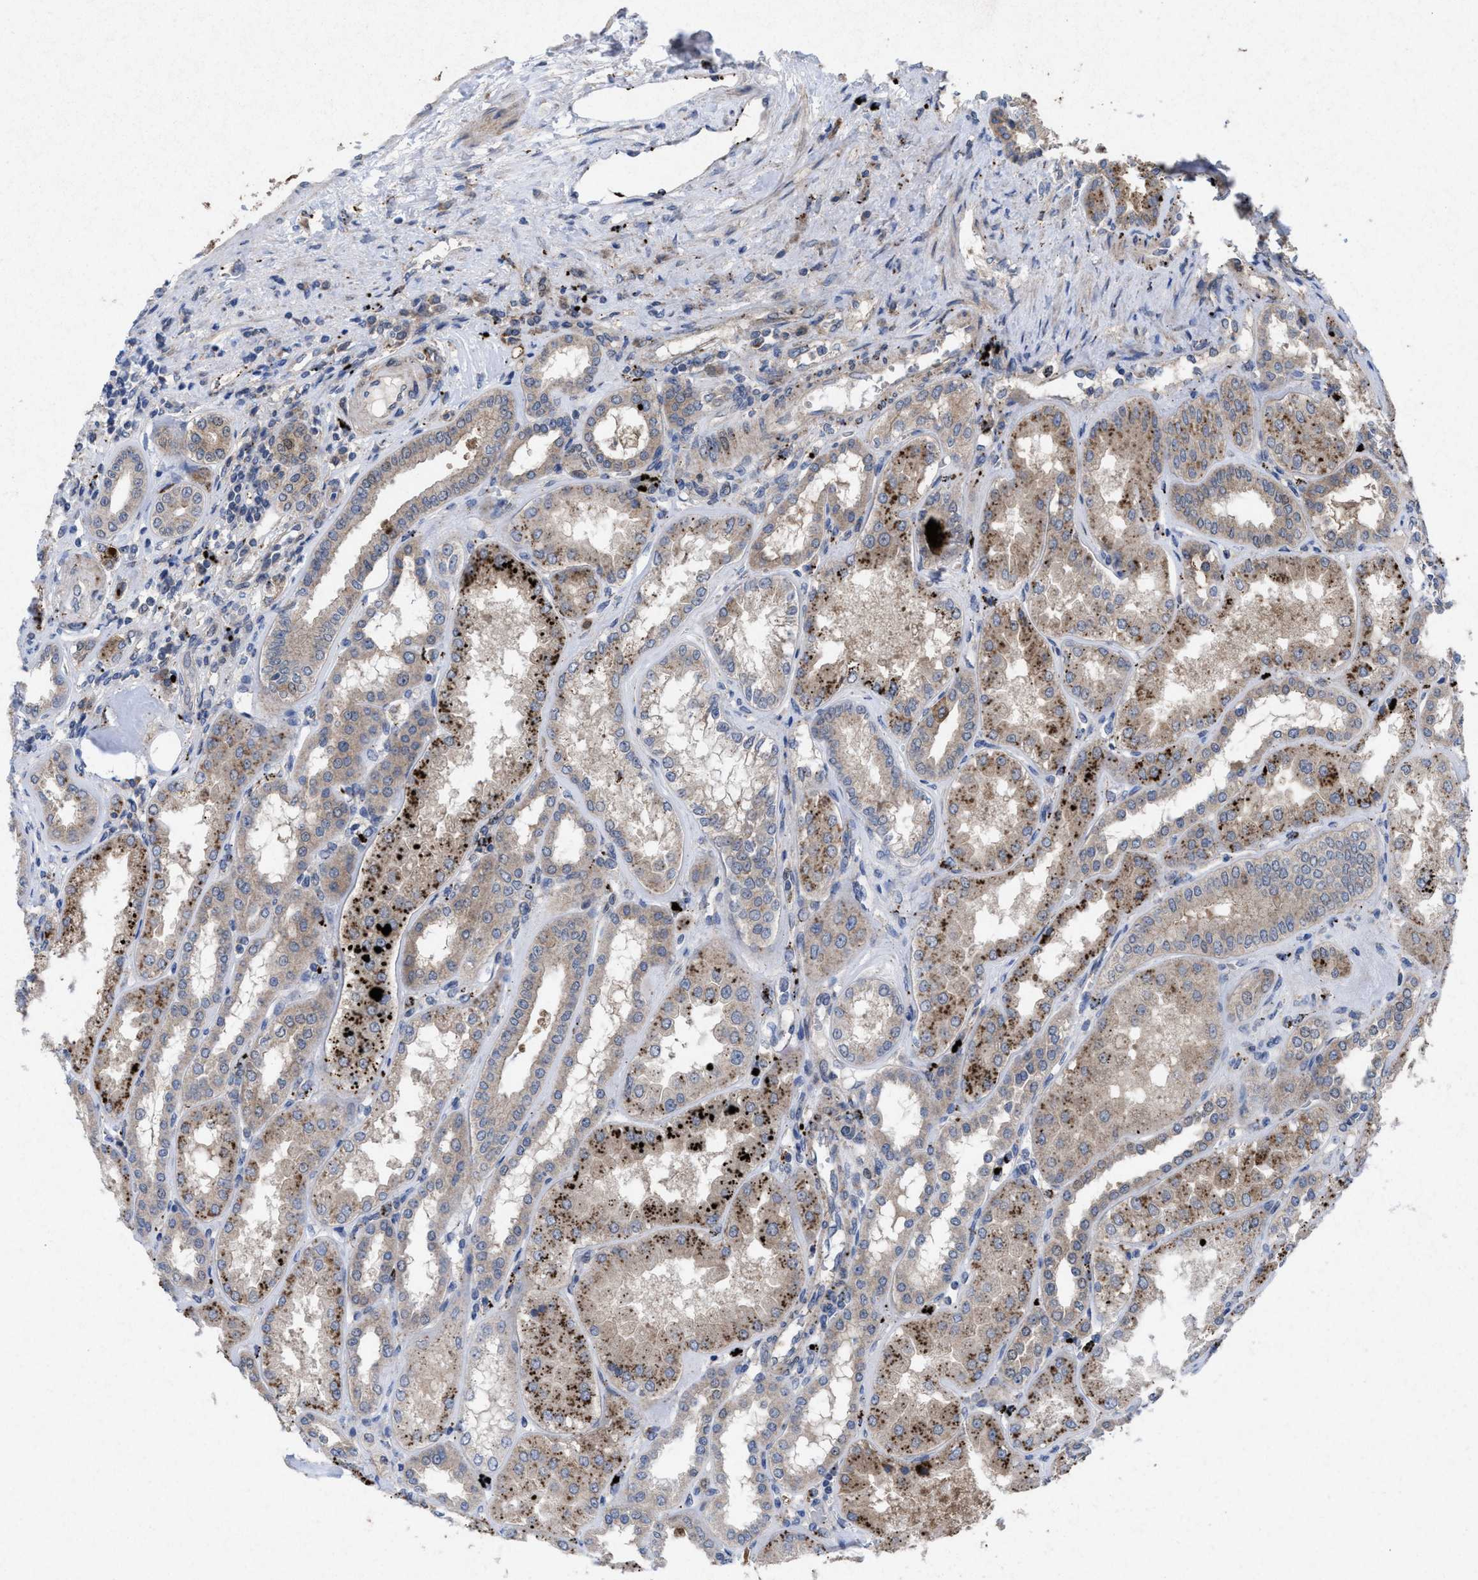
{"staining": {"intensity": "moderate", "quantity": "25%-75%", "location": "cytoplasmic/membranous"}, "tissue": "kidney", "cell_type": "Cells in glomeruli", "image_type": "normal", "snomed": [{"axis": "morphology", "description": "Normal tissue, NOS"}, {"axis": "topography", "description": "Kidney"}], "caption": "This is a photomicrograph of immunohistochemistry (IHC) staining of benign kidney, which shows moderate staining in the cytoplasmic/membranous of cells in glomeruli.", "gene": "MSI2", "patient": {"sex": "female", "age": 56}}